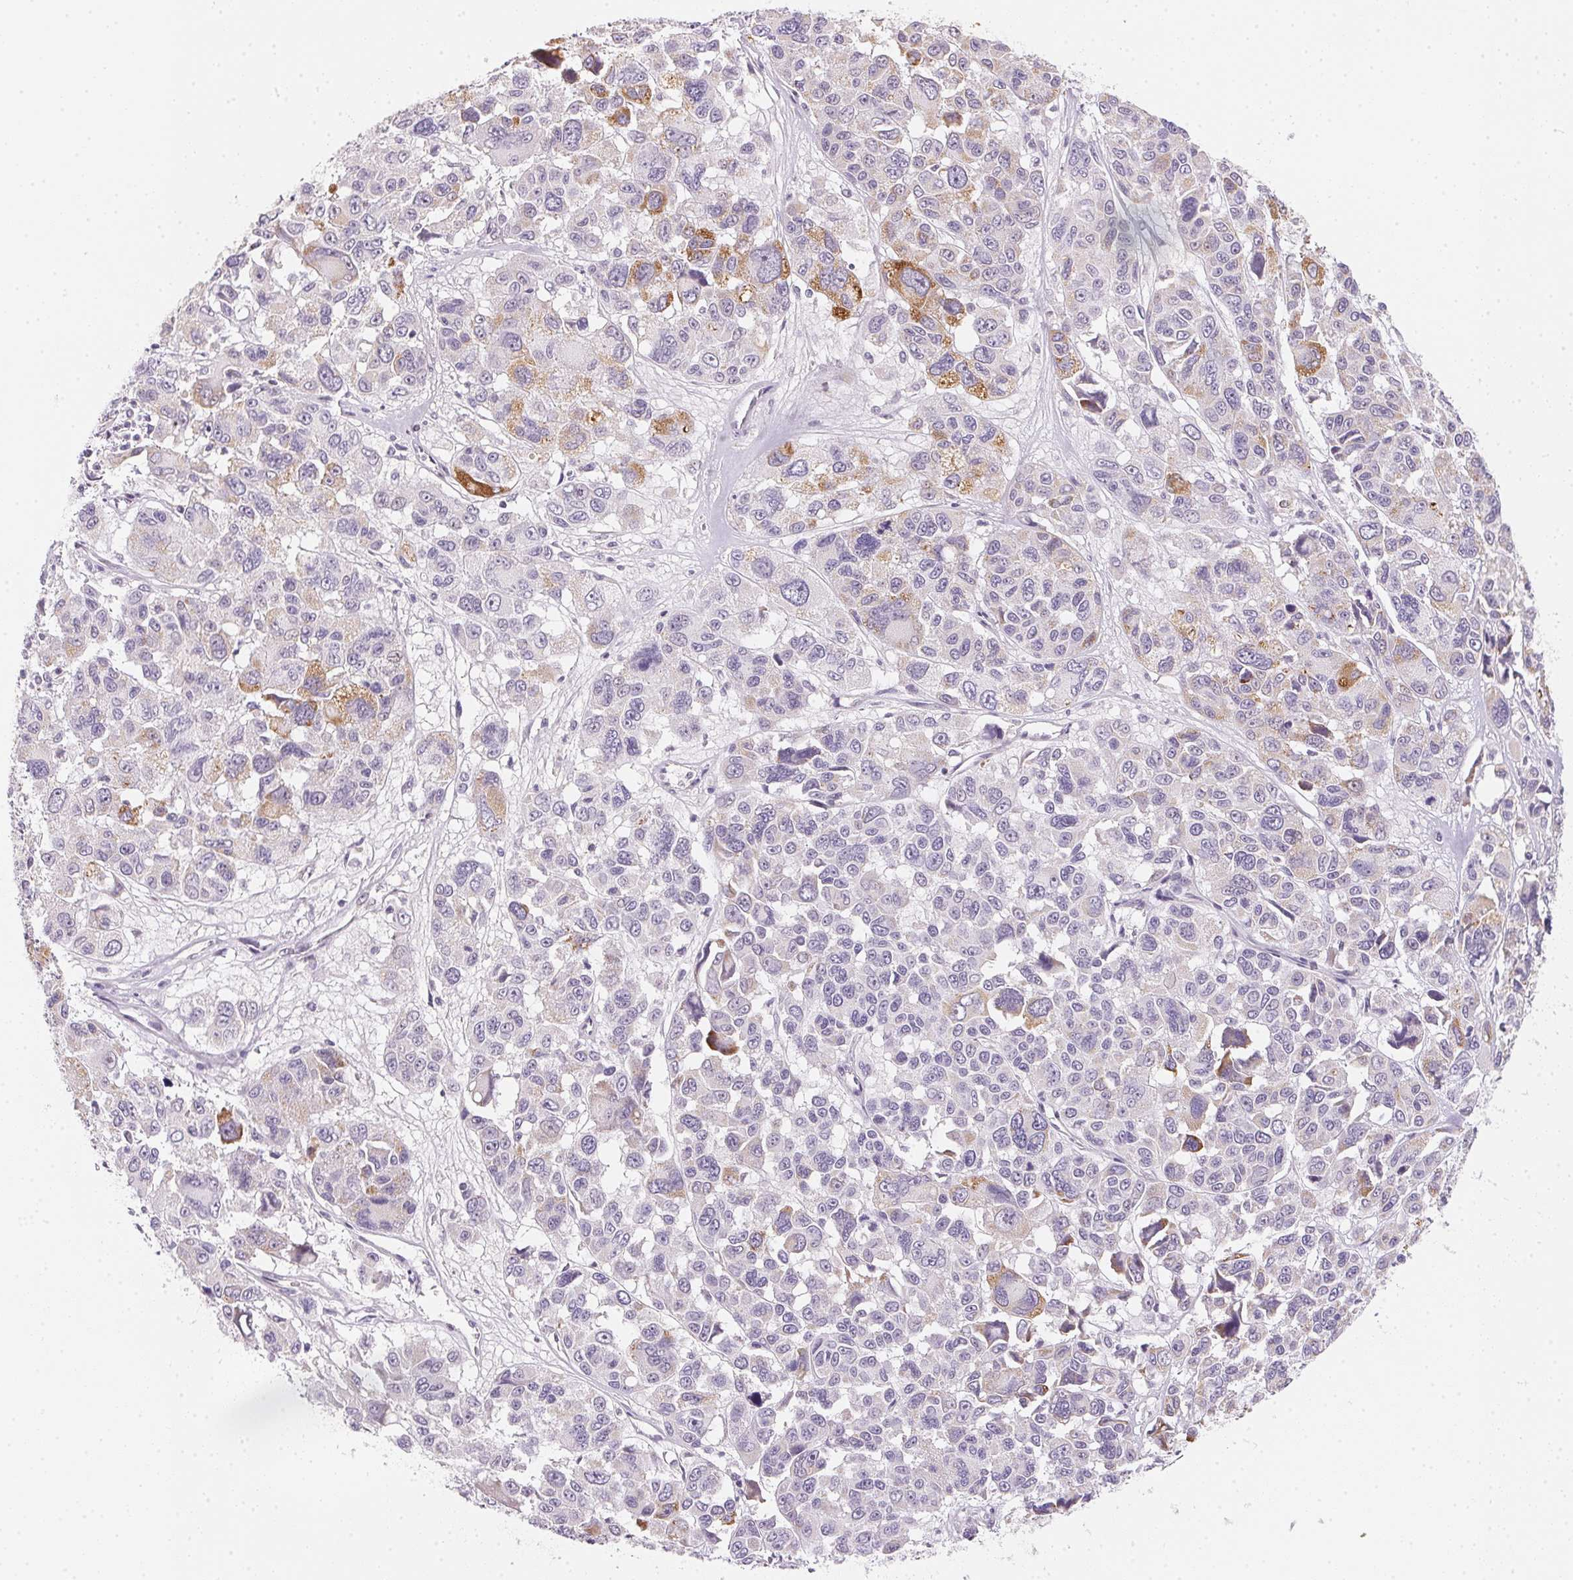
{"staining": {"intensity": "moderate", "quantity": "<25%", "location": "cytoplasmic/membranous"}, "tissue": "melanoma", "cell_type": "Tumor cells", "image_type": "cancer", "snomed": [{"axis": "morphology", "description": "Malignant melanoma, NOS"}, {"axis": "topography", "description": "Skin"}], "caption": "Immunohistochemistry micrograph of neoplastic tissue: melanoma stained using IHC reveals low levels of moderate protein expression localized specifically in the cytoplasmic/membranous of tumor cells, appearing as a cytoplasmic/membranous brown color.", "gene": "GIPC2", "patient": {"sex": "female", "age": 66}}